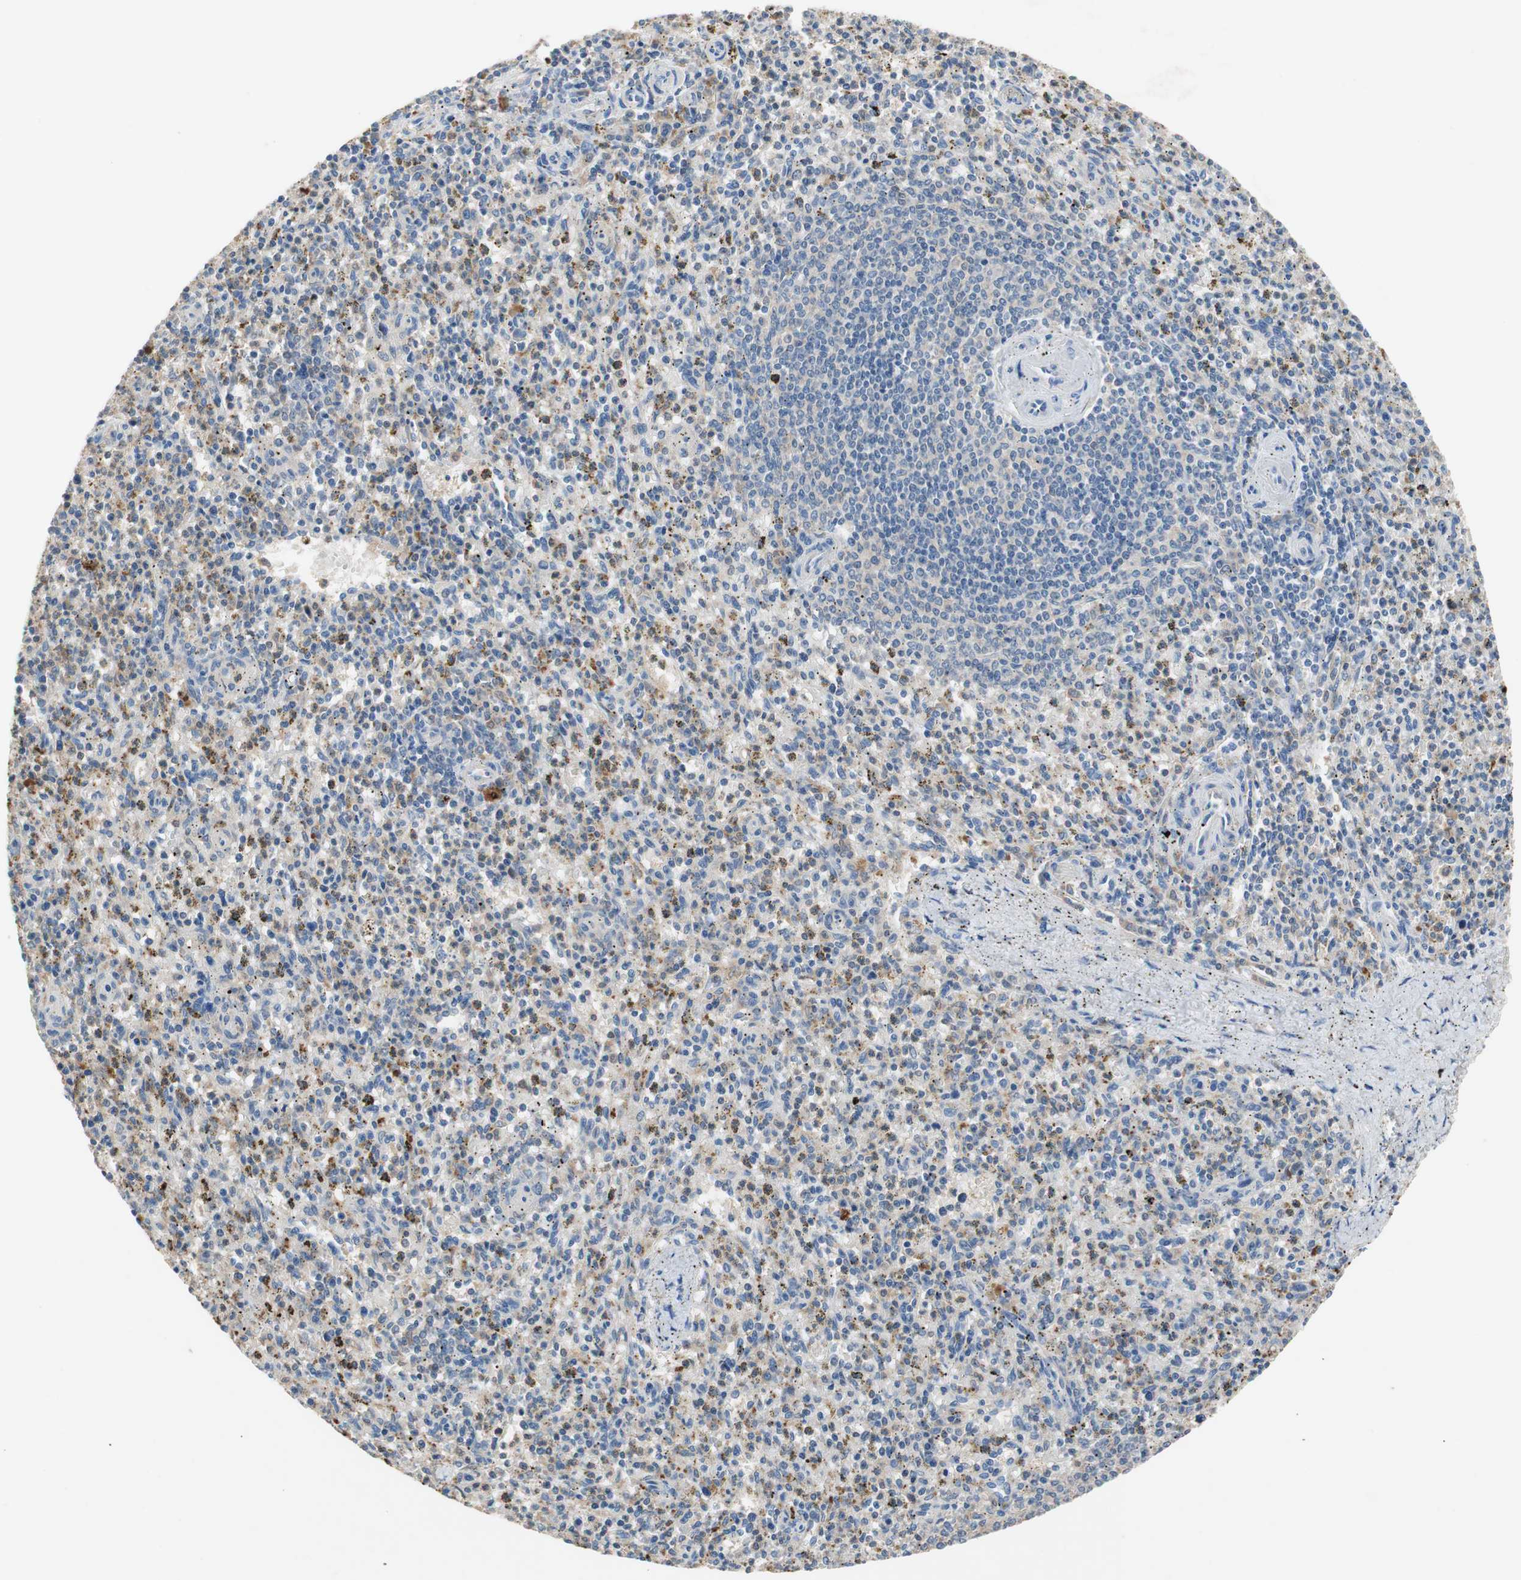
{"staining": {"intensity": "weak", "quantity": "<25%", "location": "cytoplasmic/membranous"}, "tissue": "spleen", "cell_type": "Cells in red pulp", "image_type": "normal", "snomed": [{"axis": "morphology", "description": "Normal tissue, NOS"}, {"axis": "topography", "description": "Spleen"}], "caption": "This micrograph is of unremarkable spleen stained with immunohistochemistry (IHC) to label a protein in brown with the nuclei are counter-stained blue. There is no expression in cells in red pulp.", "gene": "ADAP1", "patient": {"sex": "male", "age": 72}}